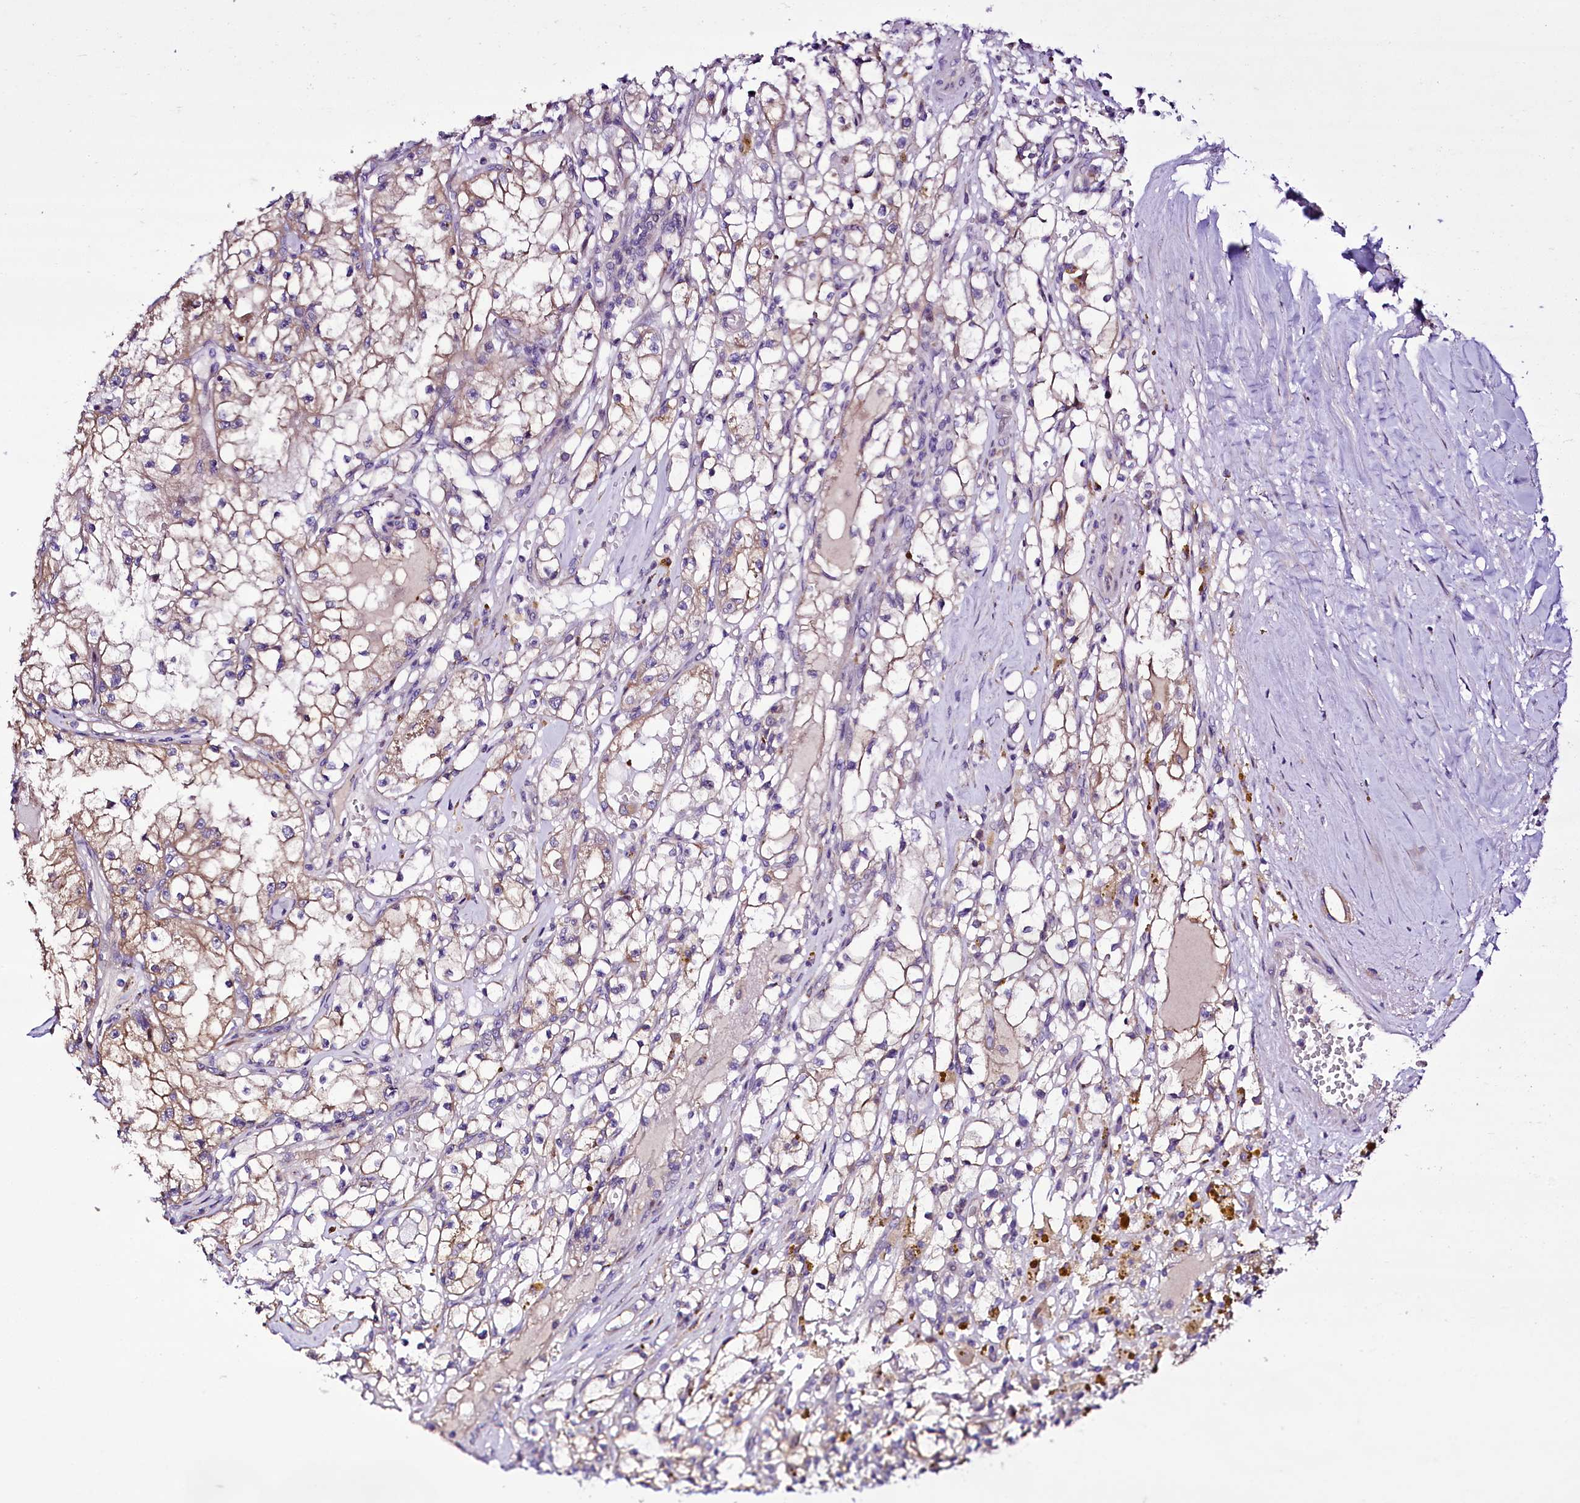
{"staining": {"intensity": "weak", "quantity": "<25%", "location": "cytoplasmic/membranous"}, "tissue": "renal cancer", "cell_type": "Tumor cells", "image_type": "cancer", "snomed": [{"axis": "morphology", "description": "Adenocarcinoma, NOS"}, {"axis": "topography", "description": "Kidney"}], "caption": "This is a histopathology image of immunohistochemistry (IHC) staining of renal cancer, which shows no staining in tumor cells. (DAB immunohistochemistry with hematoxylin counter stain).", "gene": "ZC3H12C", "patient": {"sex": "male", "age": 56}}